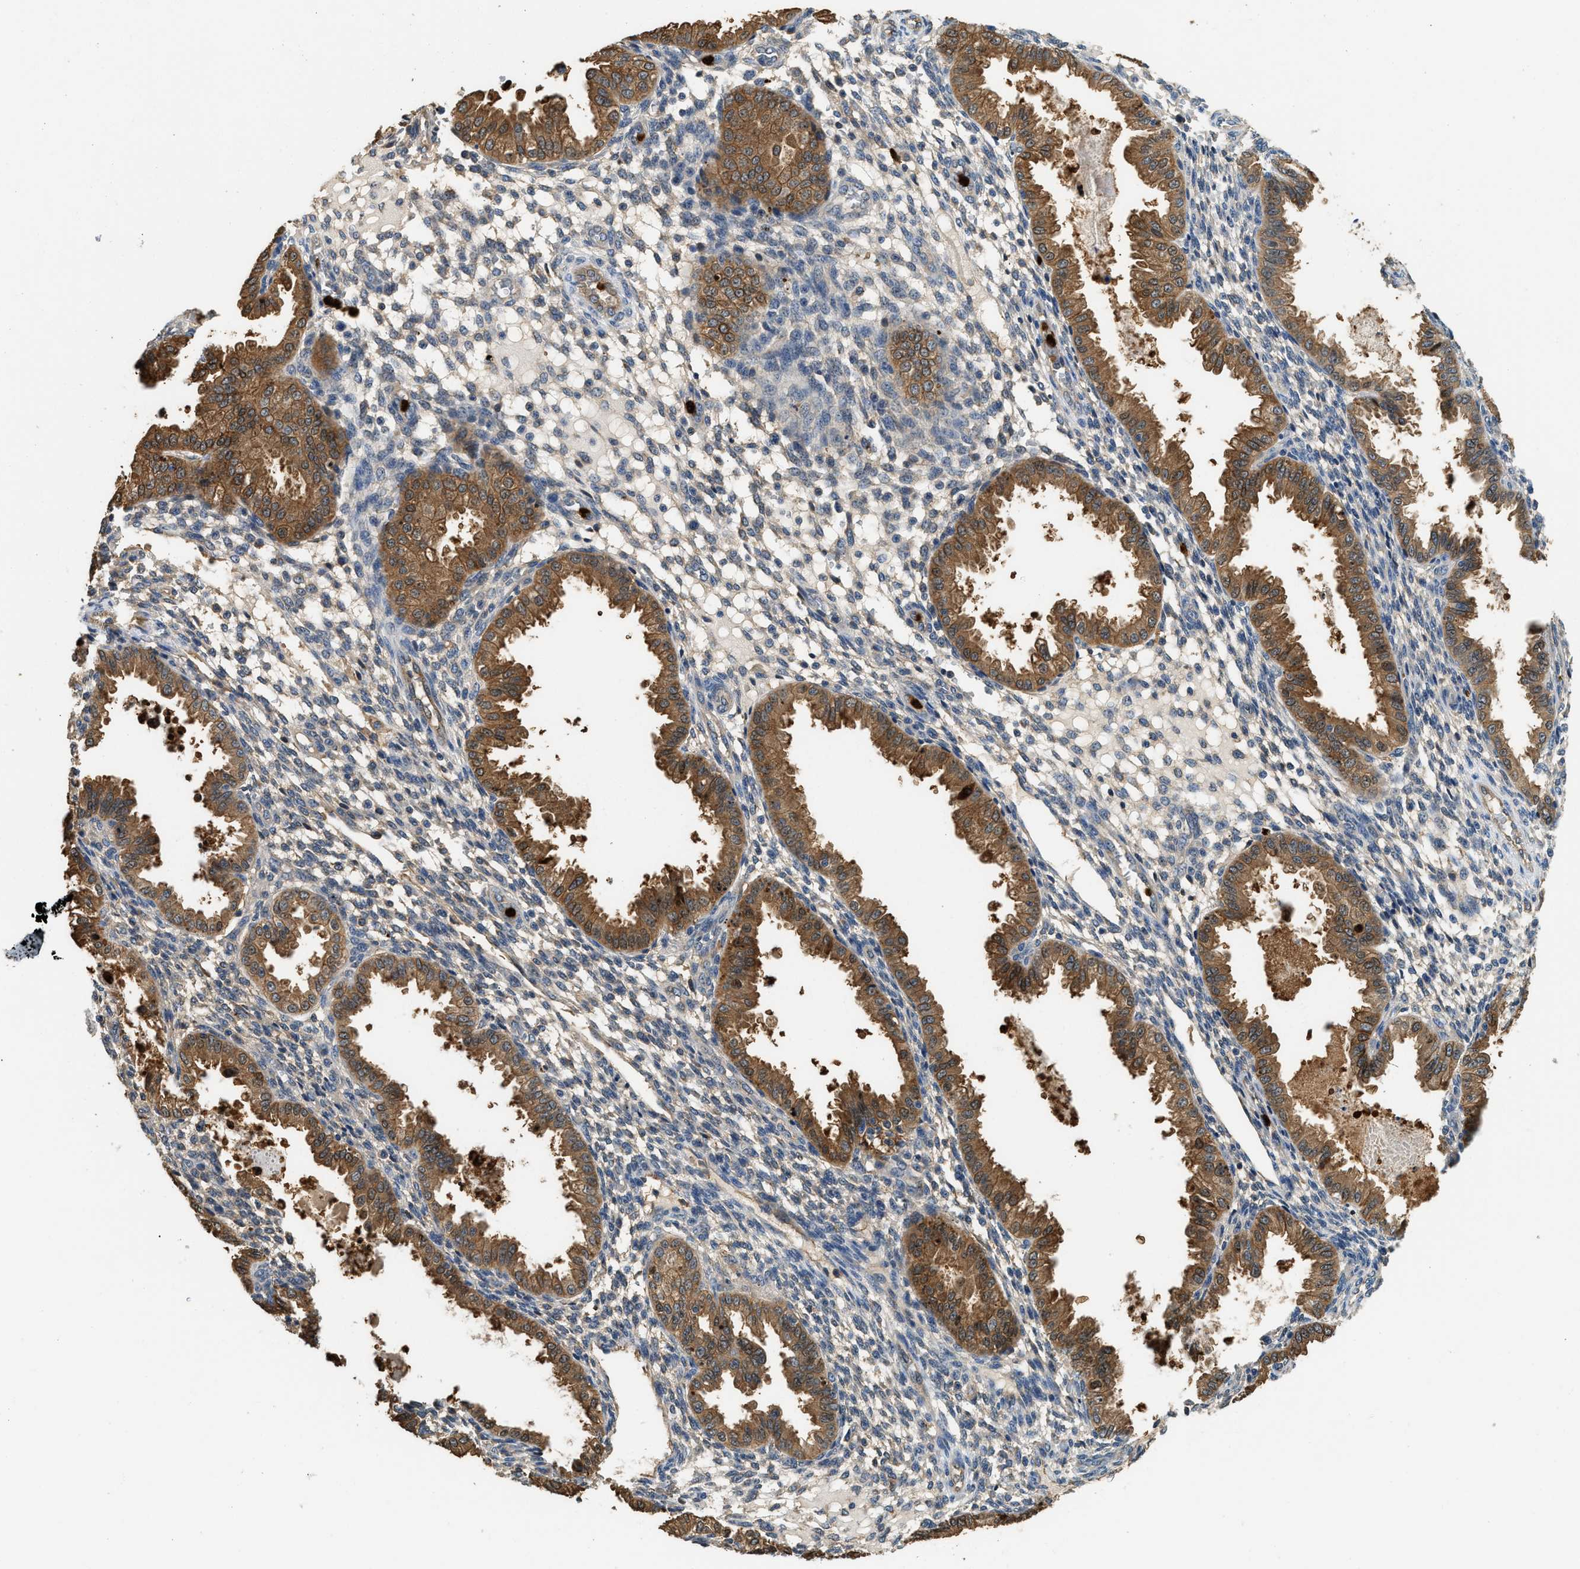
{"staining": {"intensity": "weak", "quantity": "<25%", "location": "cytoplasmic/membranous"}, "tissue": "endometrium", "cell_type": "Cells in endometrial stroma", "image_type": "normal", "snomed": [{"axis": "morphology", "description": "Normal tissue, NOS"}, {"axis": "topography", "description": "Endometrium"}], "caption": "The photomicrograph demonstrates no staining of cells in endometrial stroma in benign endometrium. (Stains: DAB immunohistochemistry with hematoxylin counter stain, Microscopy: brightfield microscopy at high magnification).", "gene": "ANXA3", "patient": {"sex": "female", "age": 33}}